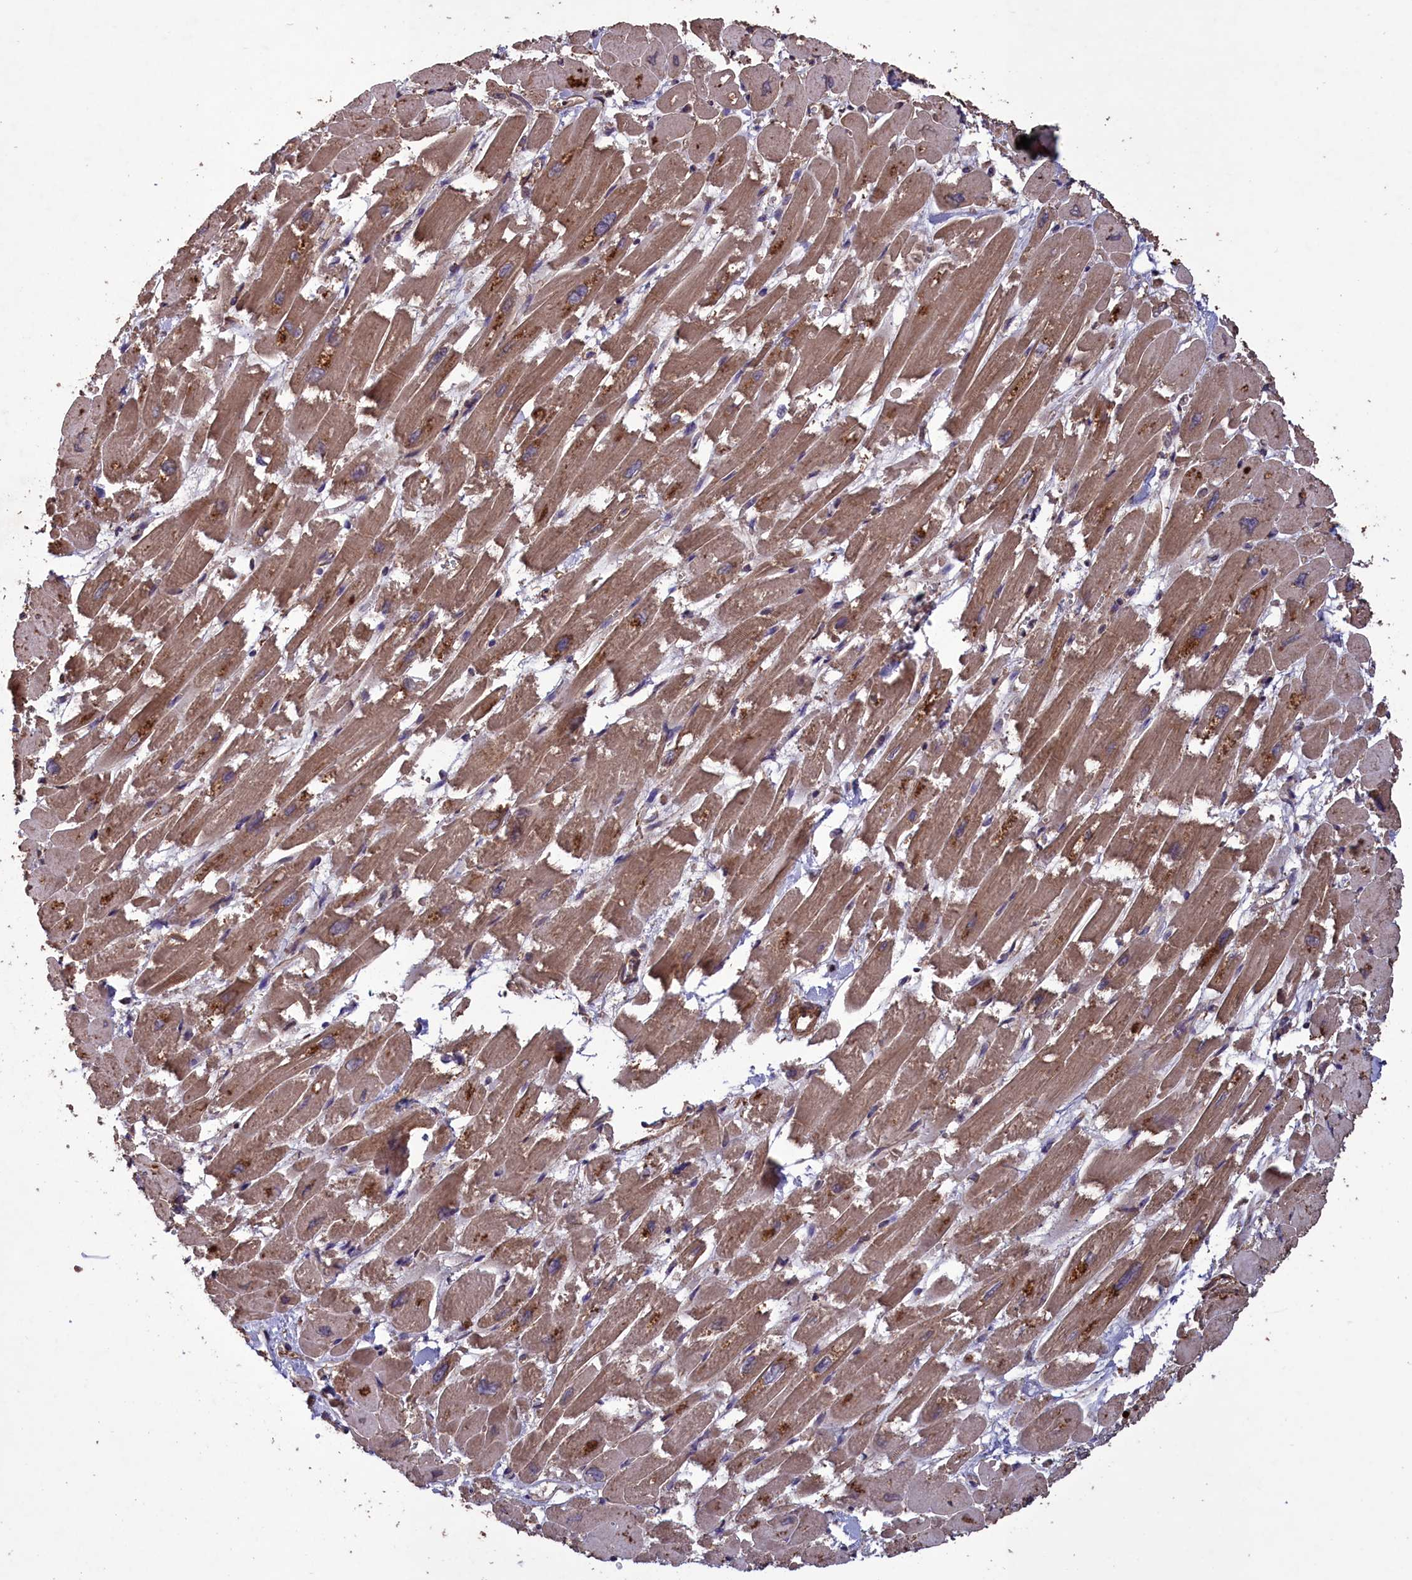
{"staining": {"intensity": "moderate", "quantity": "25%-75%", "location": "cytoplasmic/membranous"}, "tissue": "heart muscle", "cell_type": "Cardiomyocytes", "image_type": "normal", "snomed": [{"axis": "morphology", "description": "Normal tissue, NOS"}, {"axis": "topography", "description": "Heart"}], "caption": "Heart muscle was stained to show a protein in brown. There is medium levels of moderate cytoplasmic/membranous positivity in approximately 25%-75% of cardiomyocytes. Nuclei are stained in blue.", "gene": "DAPK3", "patient": {"sex": "male", "age": 54}}